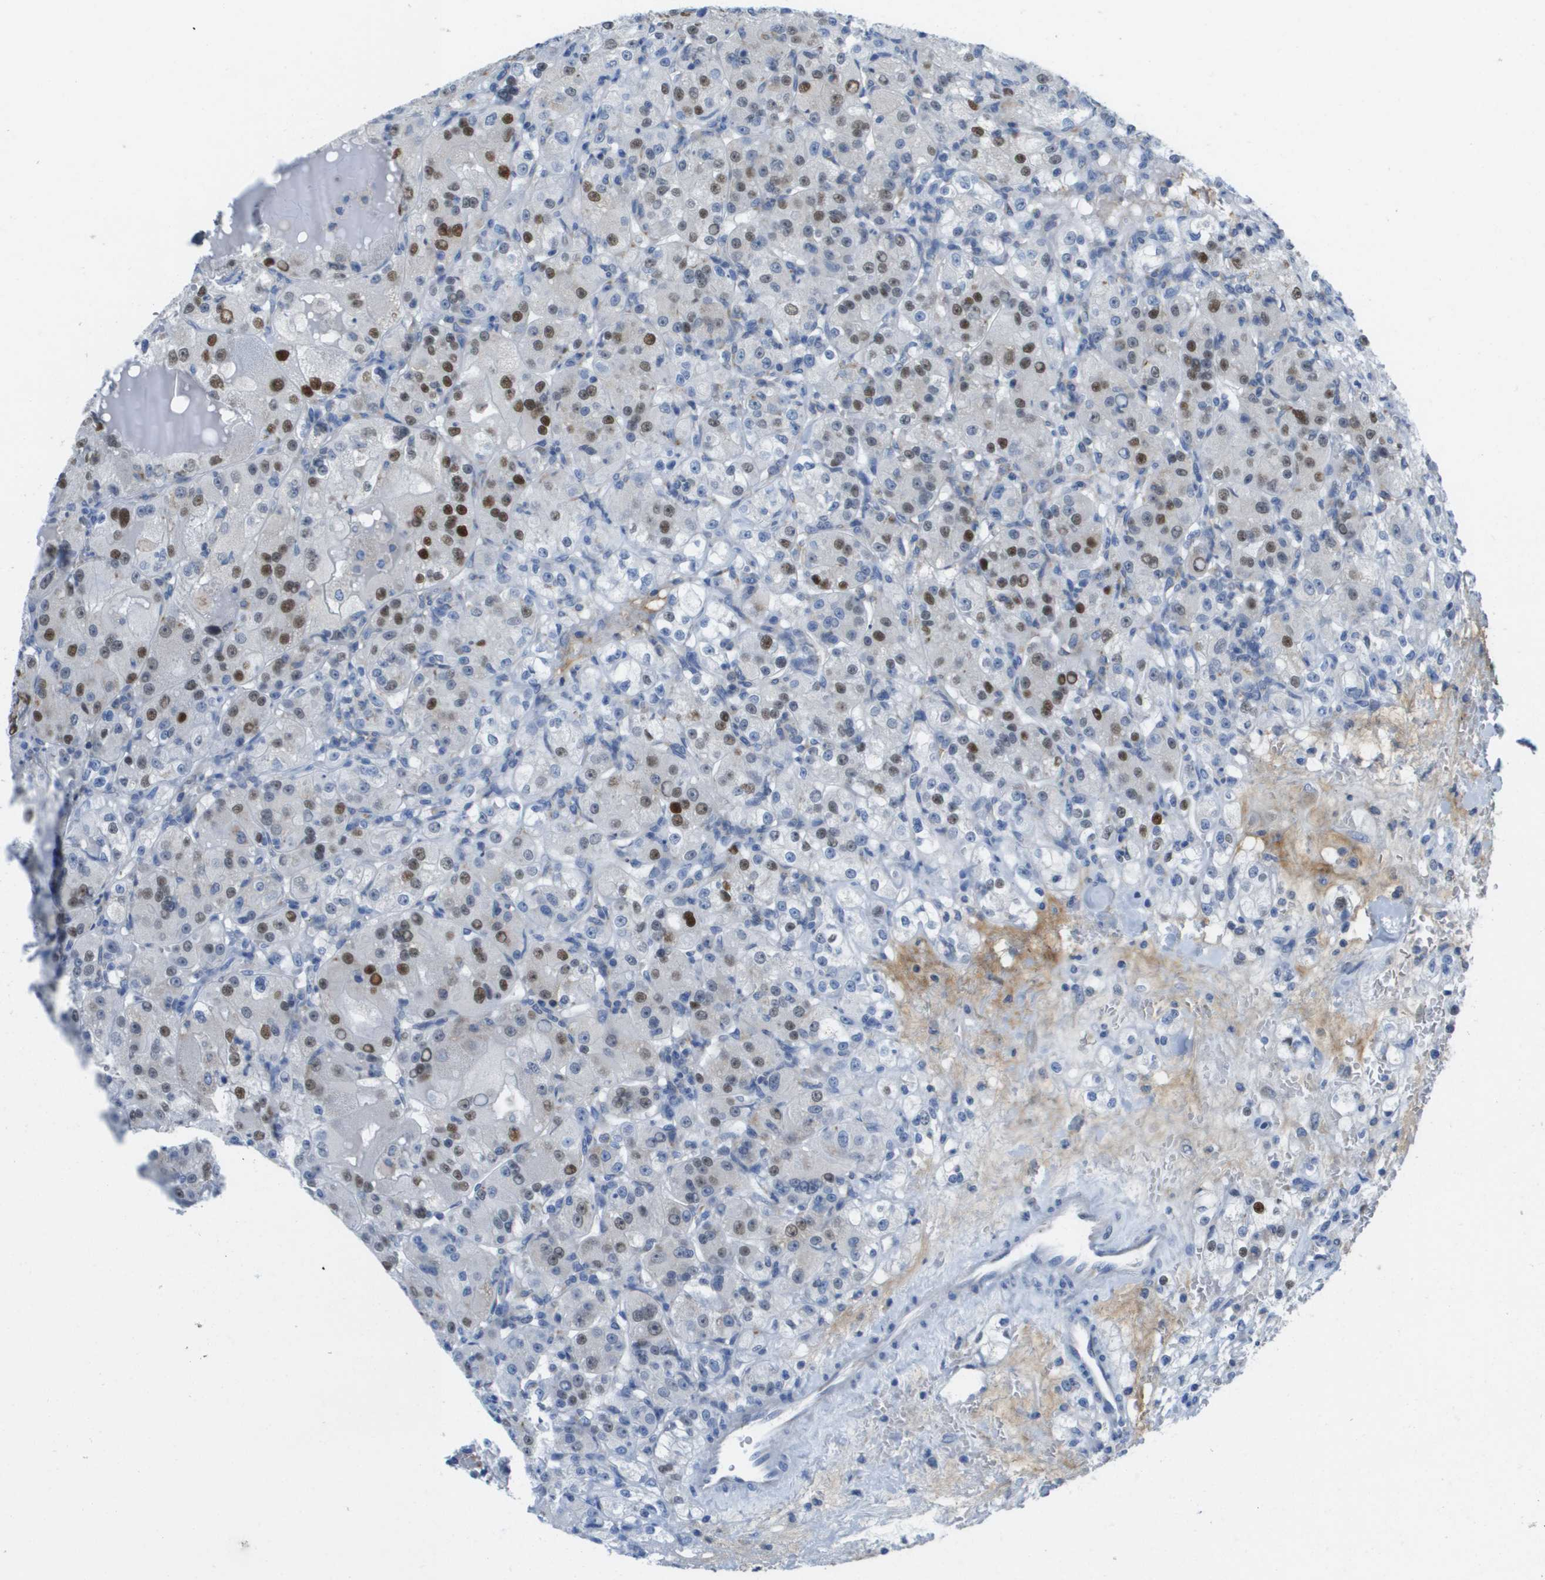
{"staining": {"intensity": "strong", "quantity": "25%-75%", "location": "nuclear"}, "tissue": "renal cancer", "cell_type": "Tumor cells", "image_type": "cancer", "snomed": [{"axis": "morphology", "description": "Normal tissue, NOS"}, {"axis": "morphology", "description": "Adenocarcinoma, NOS"}, {"axis": "topography", "description": "Kidney"}], "caption": "Tumor cells reveal high levels of strong nuclear expression in about 25%-75% of cells in human renal cancer (adenocarcinoma).", "gene": "PTDSS1", "patient": {"sex": "male", "age": 61}}